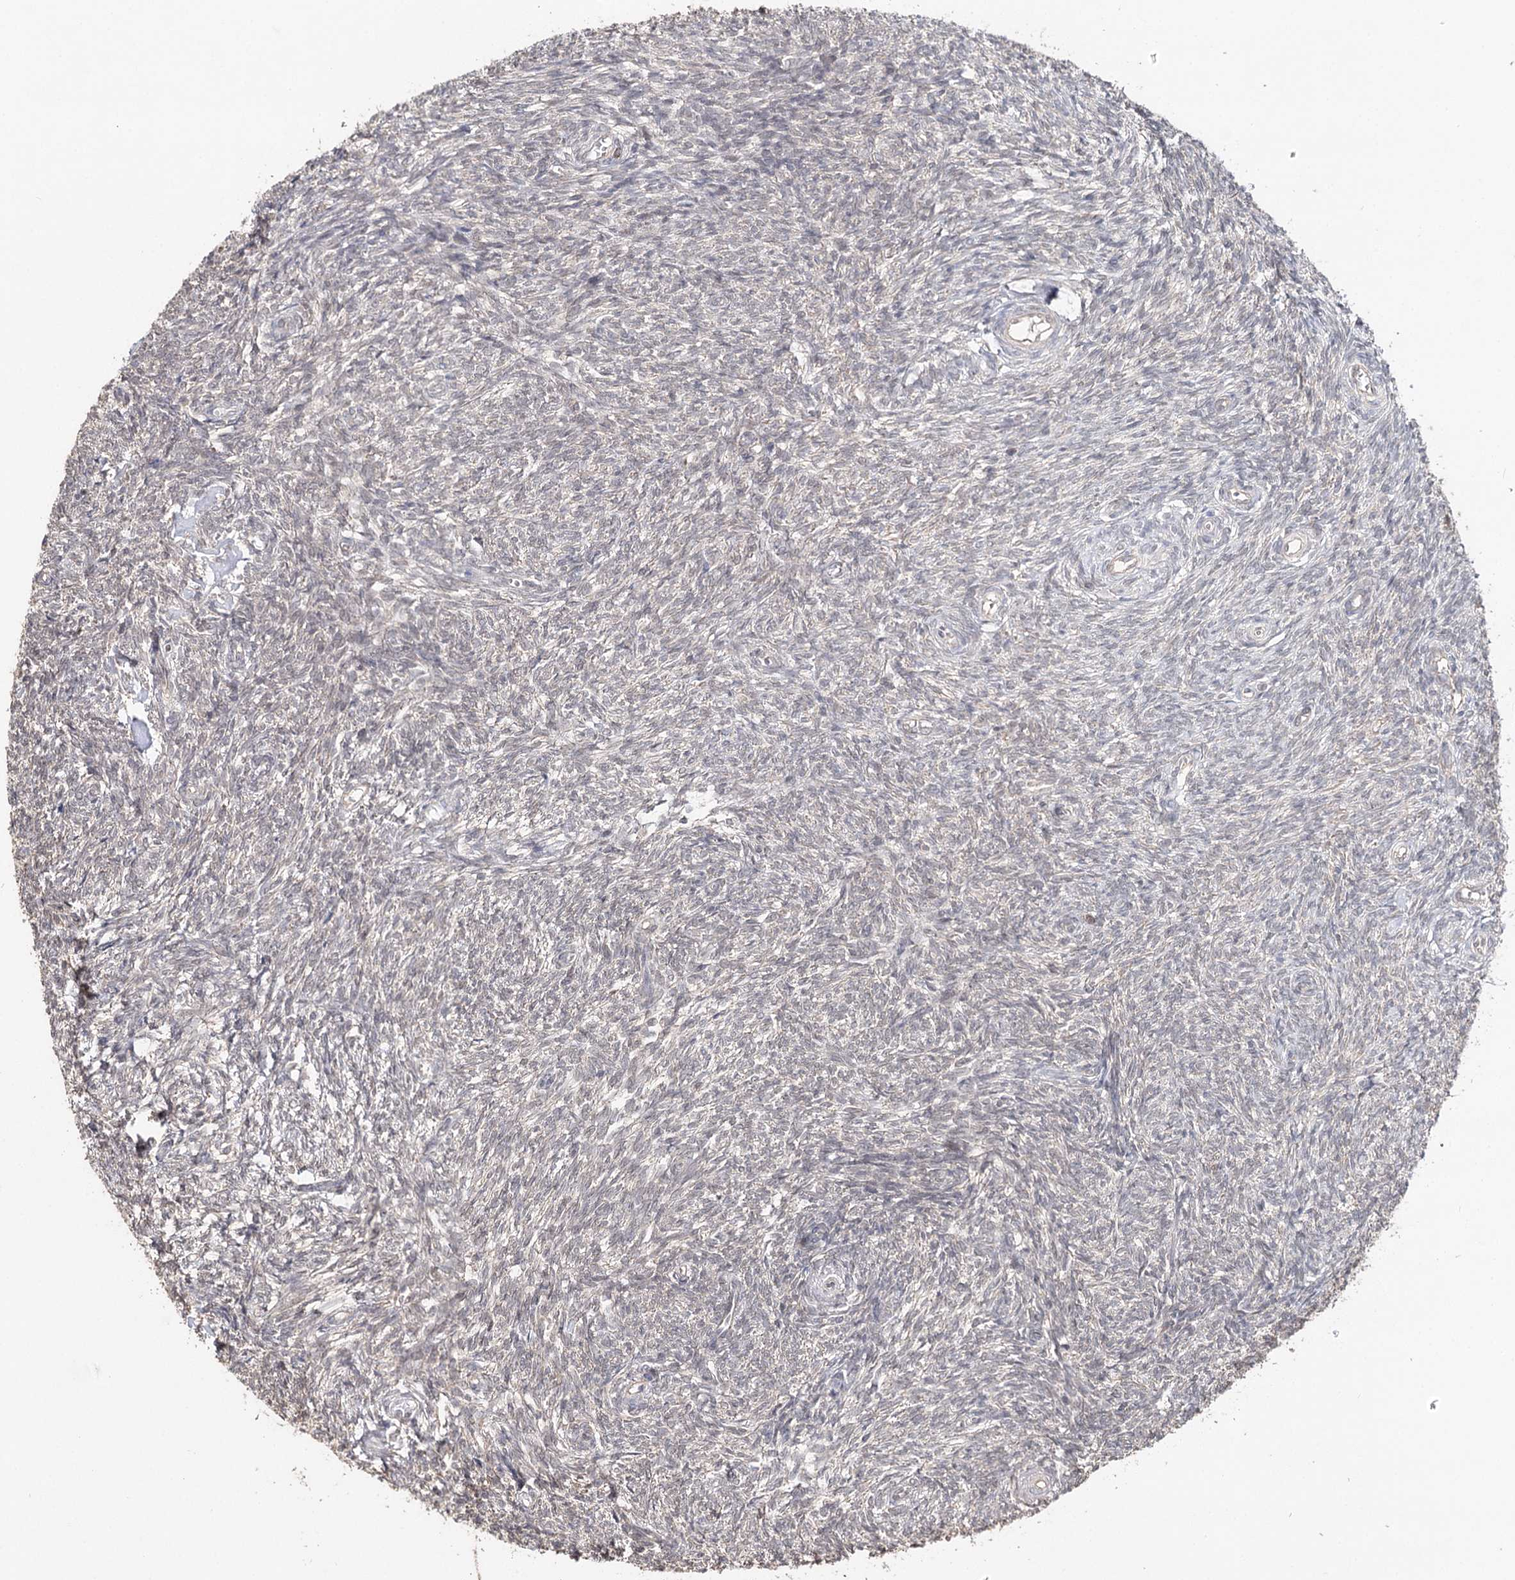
{"staining": {"intensity": "negative", "quantity": "none", "location": "none"}, "tissue": "ovary", "cell_type": "Ovarian stroma cells", "image_type": "normal", "snomed": [{"axis": "morphology", "description": "Normal tissue, NOS"}, {"axis": "topography", "description": "Ovary"}], "caption": "The micrograph displays no staining of ovarian stroma cells in benign ovary.", "gene": "NOPCHAP1", "patient": {"sex": "female", "age": 44}}